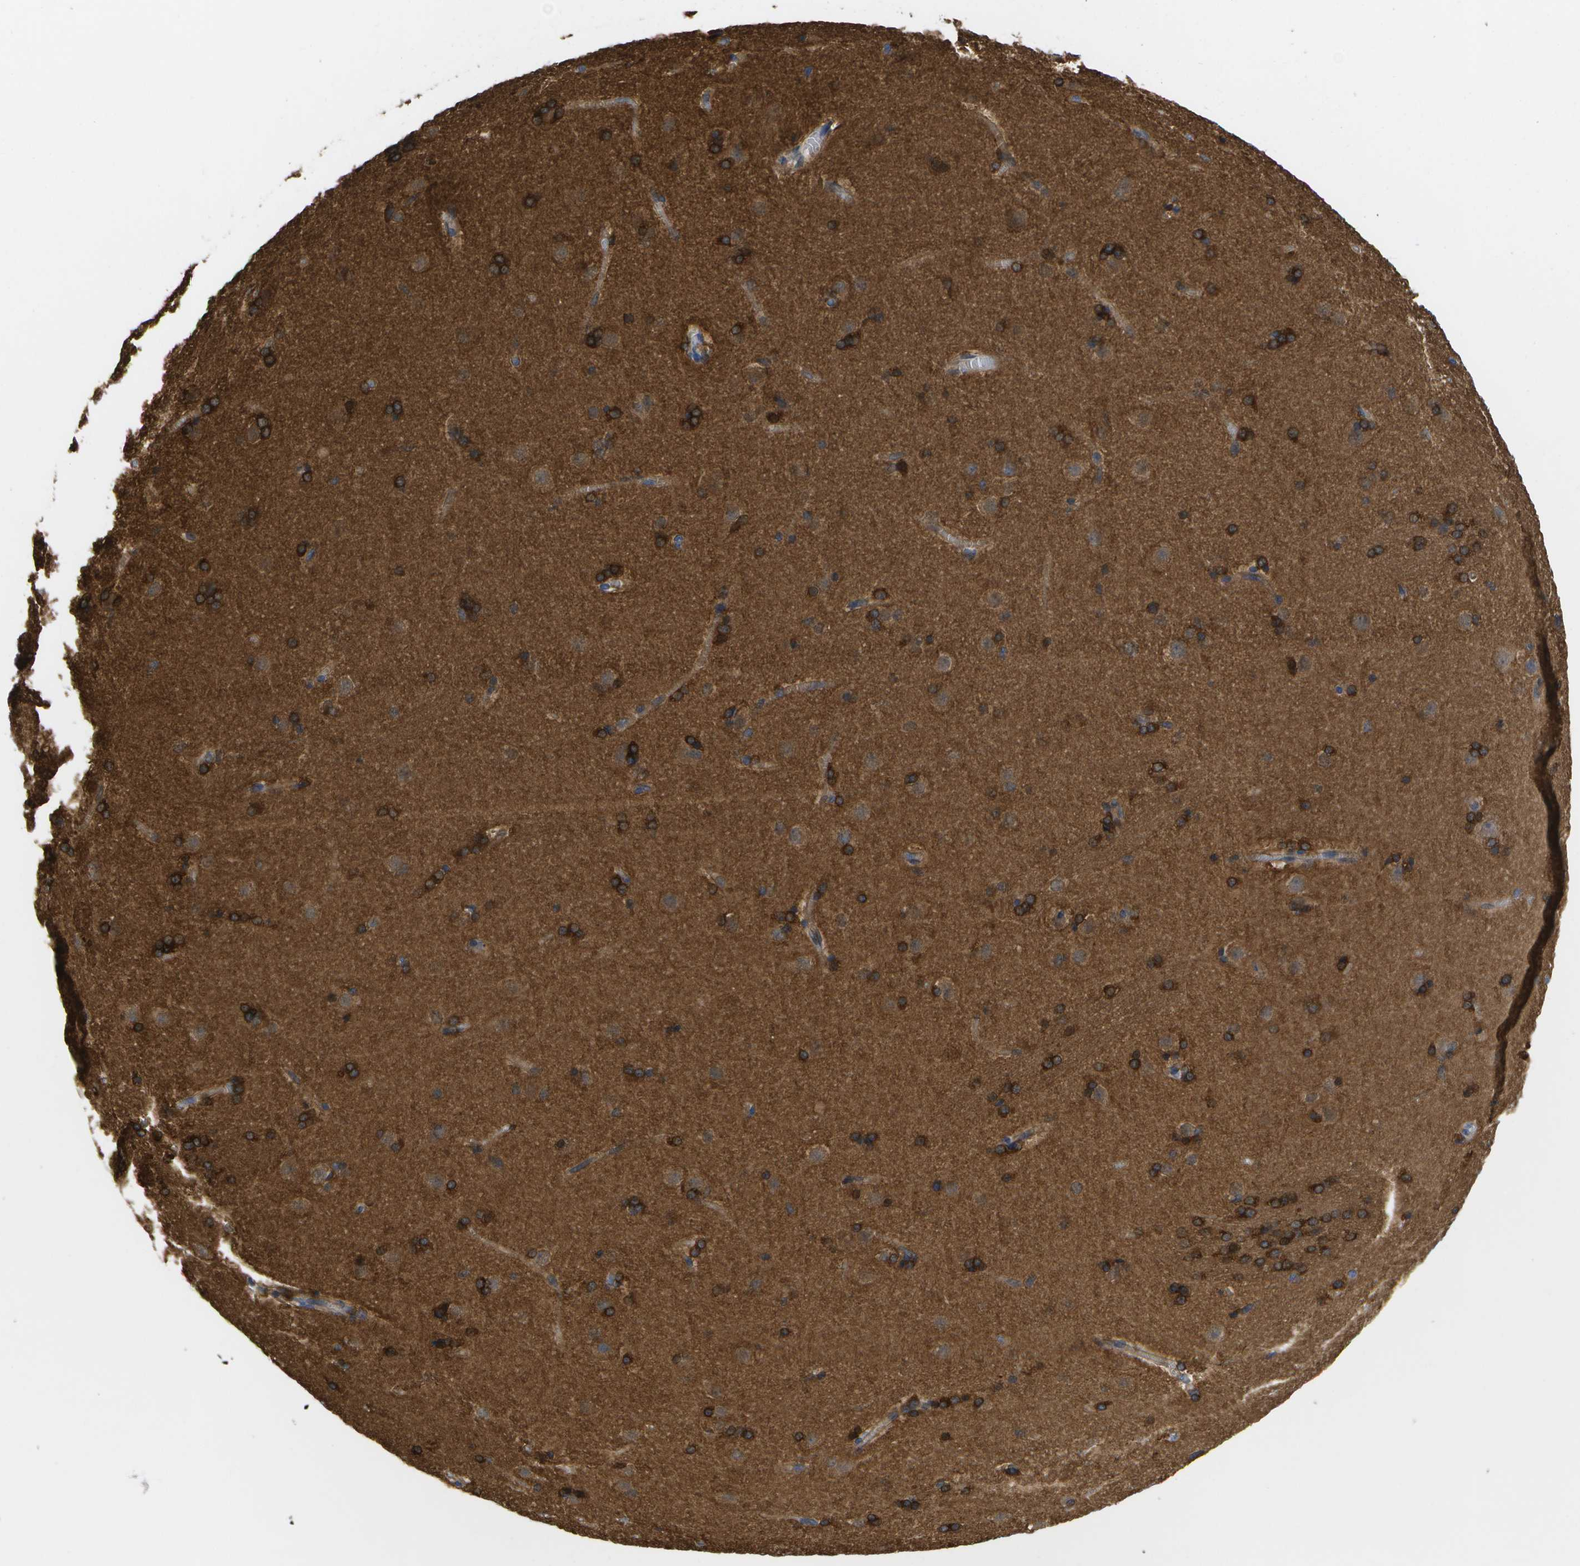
{"staining": {"intensity": "strong", "quantity": "25%-75%", "location": "cytoplasmic/membranous"}, "tissue": "caudate", "cell_type": "Glial cells", "image_type": "normal", "snomed": [{"axis": "morphology", "description": "Normal tissue, NOS"}, {"axis": "topography", "description": "Lateral ventricle wall"}], "caption": "Caudate stained with immunohistochemistry reveals strong cytoplasmic/membranous expression in approximately 25%-75% of glial cells. Ihc stains the protein of interest in brown and the nuclei are stained blue.", "gene": "DYSF", "patient": {"sex": "female", "age": 19}}